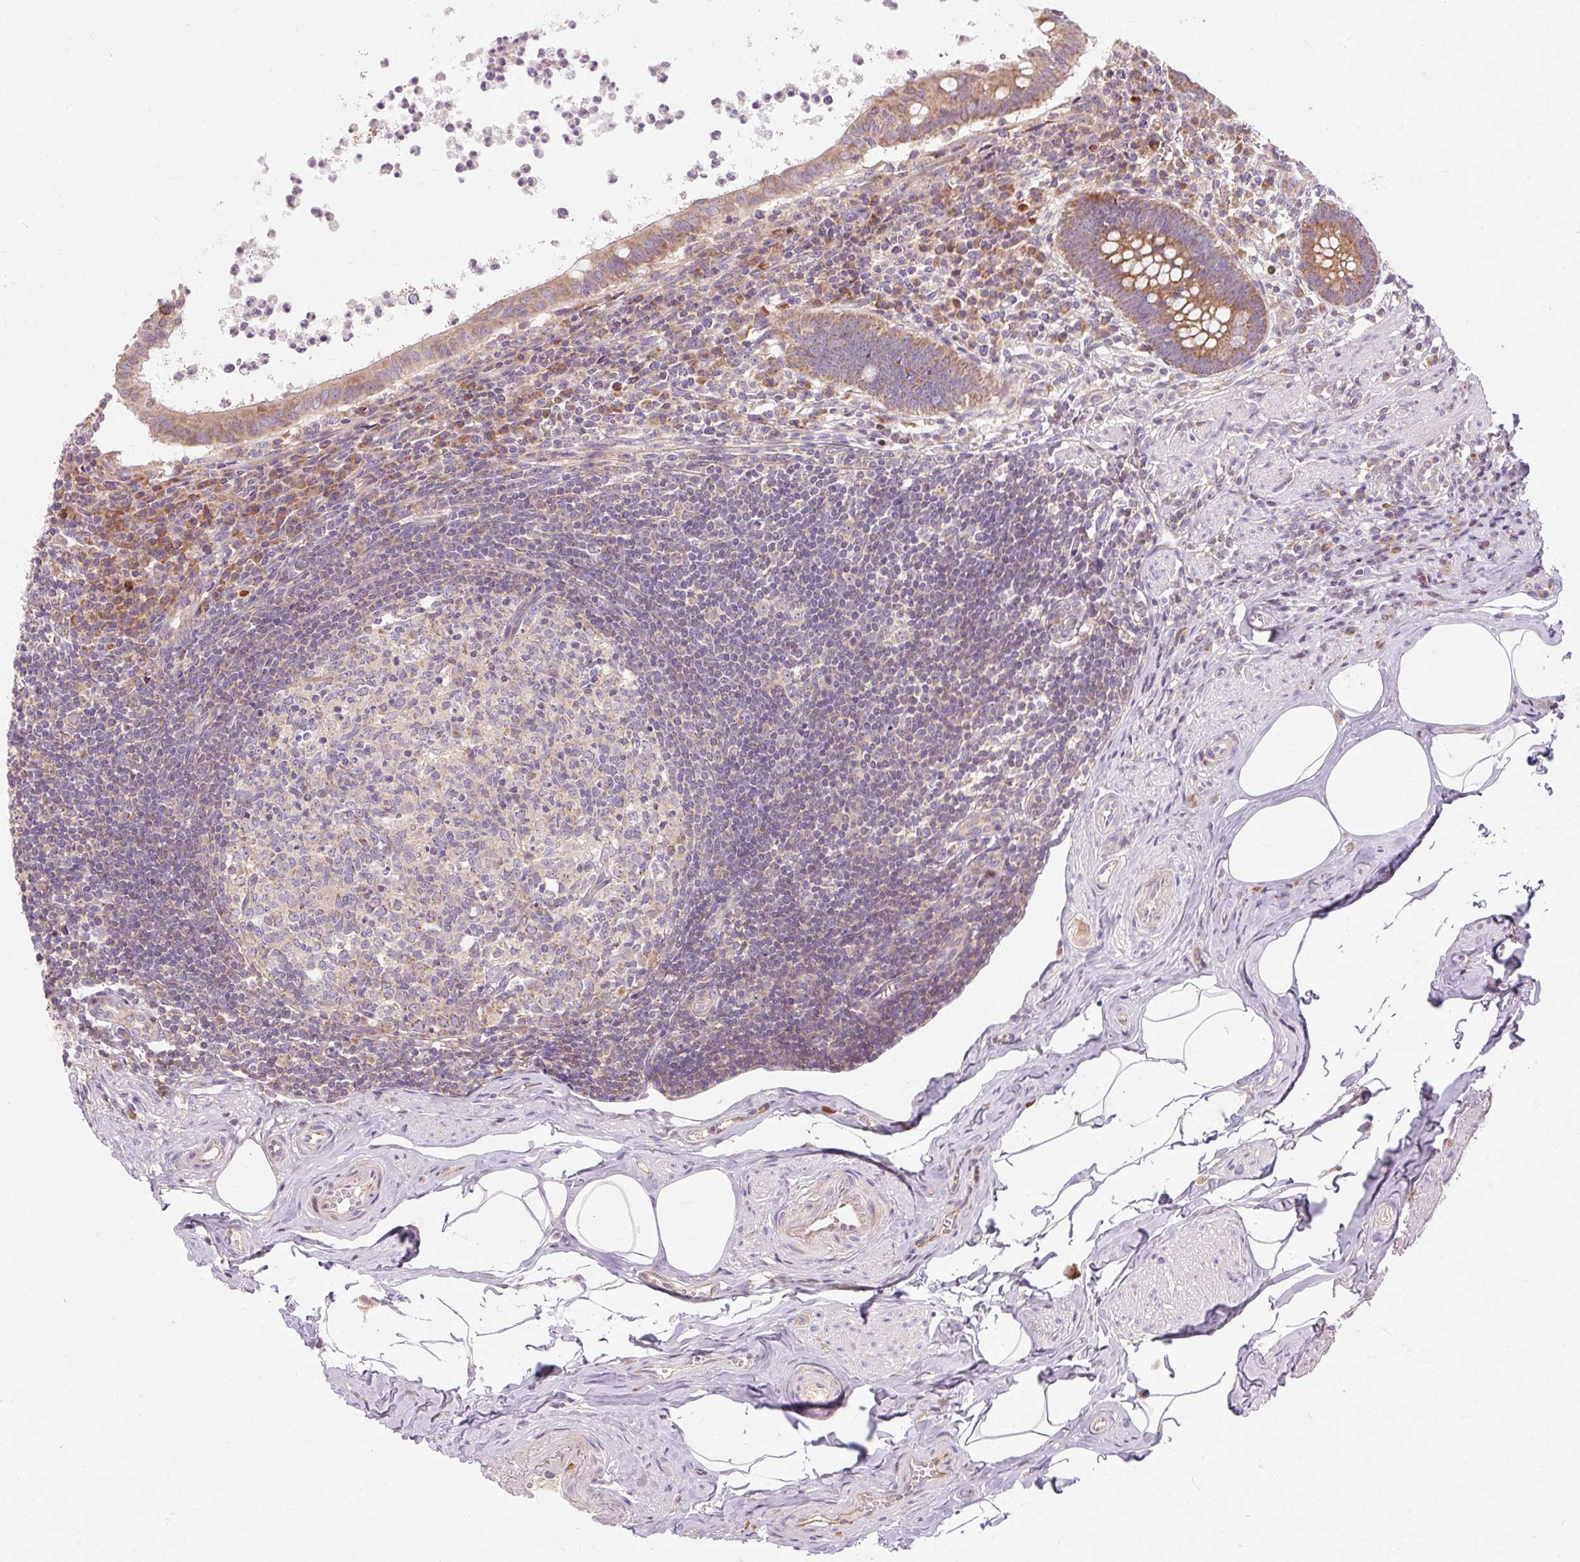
{"staining": {"intensity": "strong", "quantity": ">75%", "location": "cytoplasmic/membranous"}, "tissue": "appendix", "cell_type": "Glandular cells", "image_type": "normal", "snomed": [{"axis": "morphology", "description": "Normal tissue, NOS"}, {"axis": "topography", "description": "Appendix"}], "caption": "Protein staining of benign appendix demonstrates strong cytoplasmic/membranous staining in approximately >75% of glandular cells.", "gene": "PRSS48", "patient": {"sex": "female", "age": 56}}